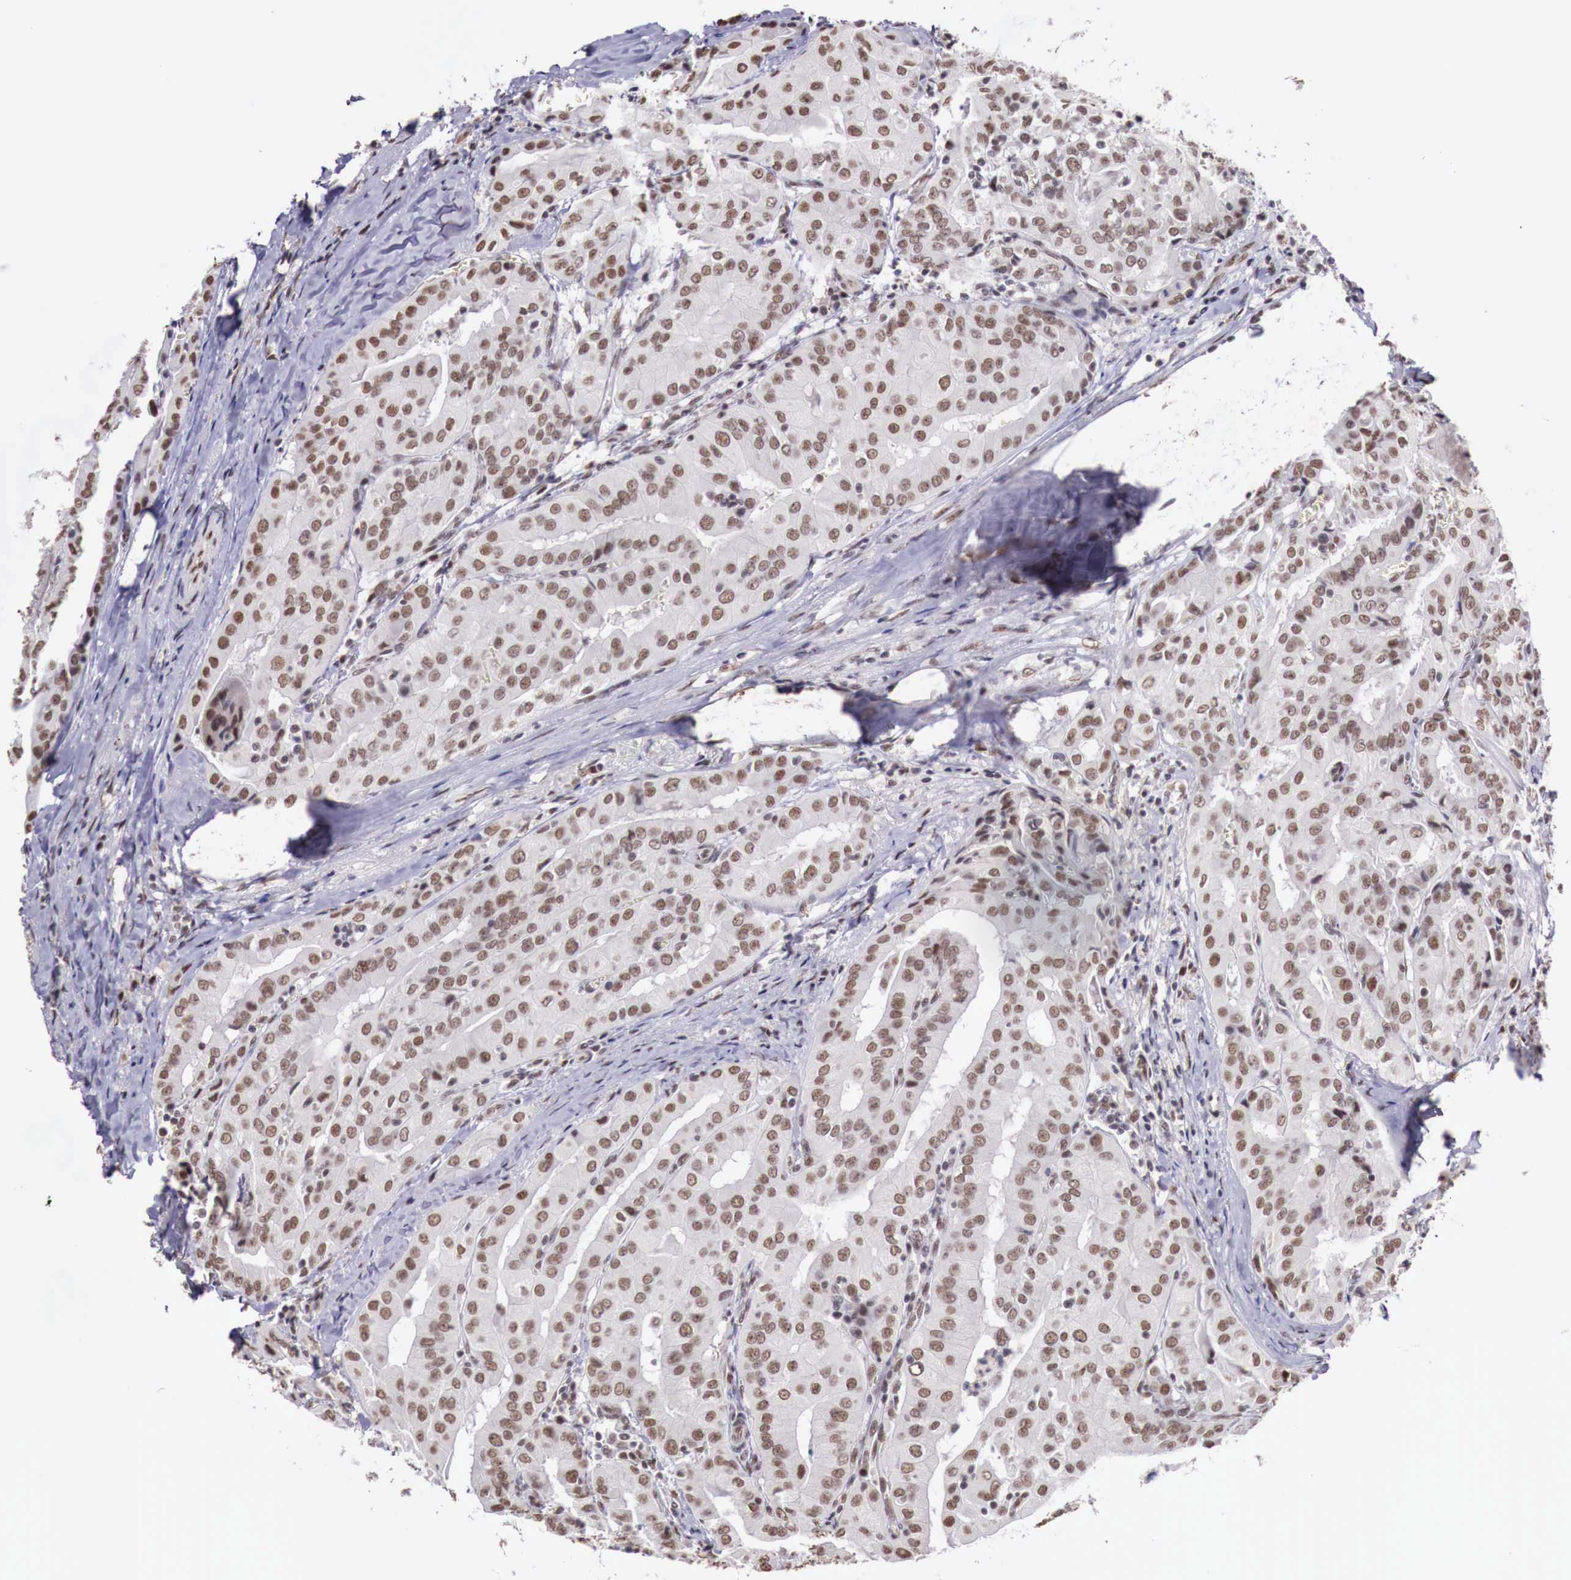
{"staining": {"intensity": "moderate", "quantity": ">75%", "location": "nuclear"}, "tissue": "thyroid cancer", "cell_type": "Tumor cells", "image_type": "cancer", "snomed": [{"axis": "morphology", "description": "Papillary adenocarcinoma, NOS"}, {"axis": "topography", "description": "Thyroid gland"}], "caption": "A medium amount of moderate nuclear positivity is appreciated in approximately >75% of tumor cells in thyroid cancer (papillary adenocarcinoma) tissue. The staining is performed using DAB (3,3'-diaminobenzidine) brown chromogen to label protein expression. The nuclei are counter-stained blue using hematoxylin.", "gene": "FOXP2", "patient": {"sex": "female", "age": 71}}